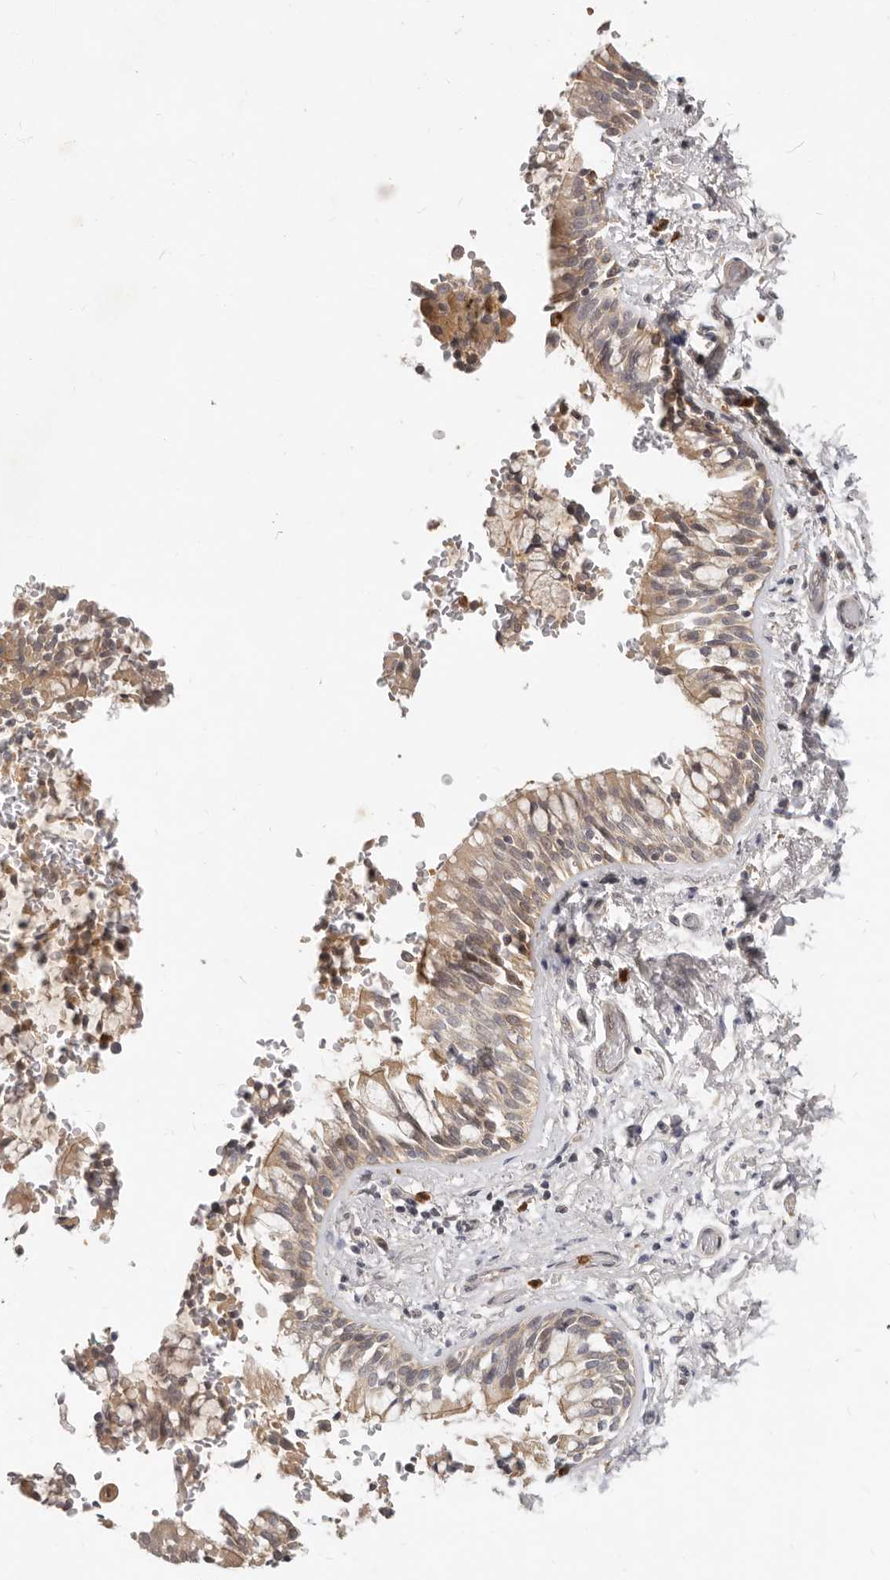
{"staining": {"intensity": "weak", "quantity": ">75%", "location": "cytoplasmic/membranous"}, "tissue": "bronchus", "cell_type": "Respiratory epithelial cells", "image_type": "normal", "snomed": [{"axis": "morphology", "description": "Normal tissue, NOS"}, {"axis": "morphology", "description": "Inflammation, NOS"}, {"axis": "topography", "description": "Cartilage tissue"}, {"axis": "topography", "description": "Bronchus"}, {"axis": "topography", "description": "Lung"}], "caption": "IHC photomicrograph of normal human bronchus stained for a protein (brown), which demonstrates low levels of weak cytoplasmic/membranous expression in approximately >75% of respiratory epithelial cells.", "gene": "USP49", "patient": {"sex": "female", "age": 64}}